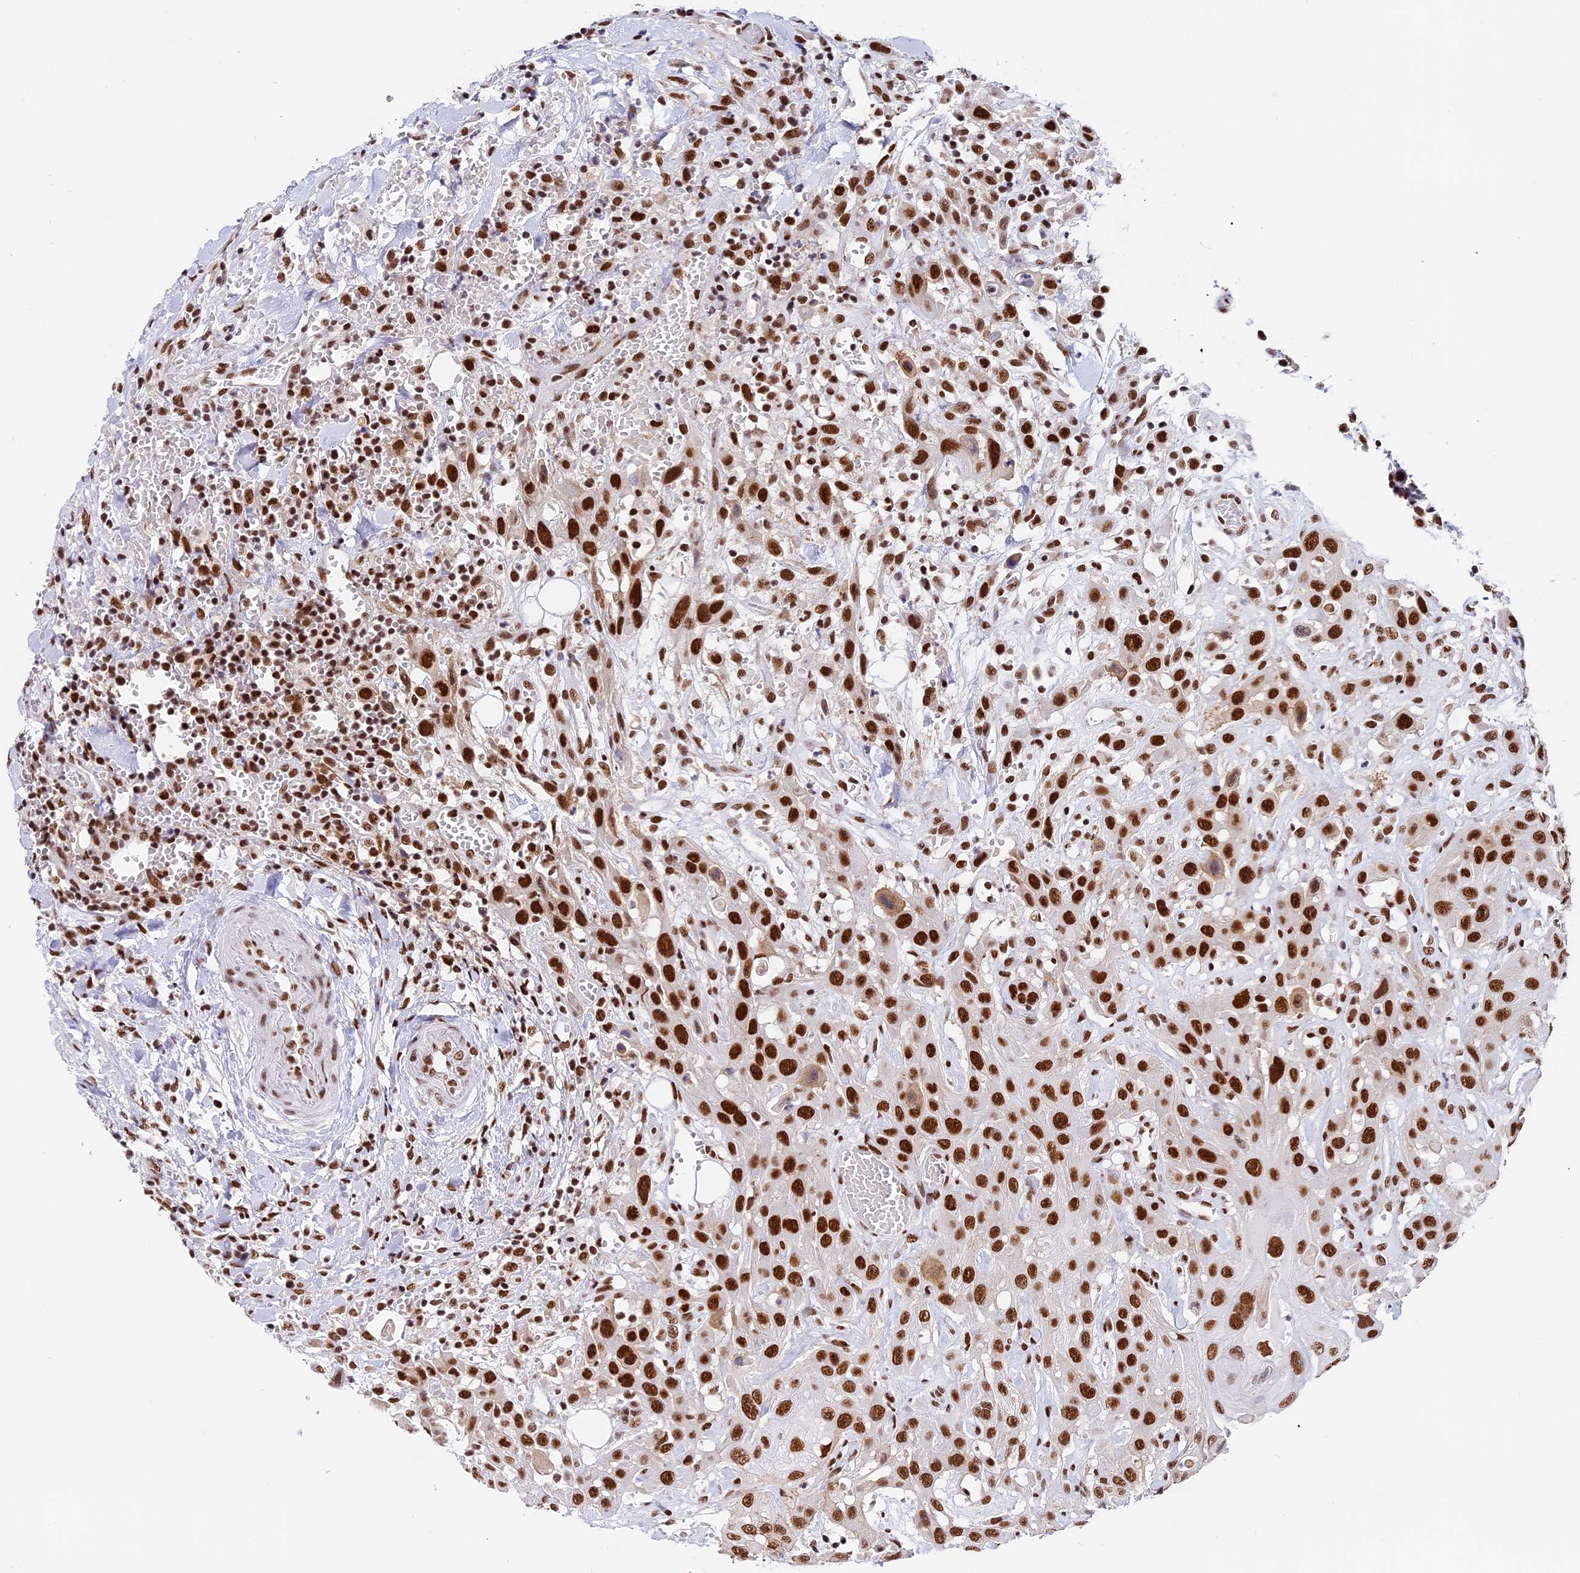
{"staining": {"intensity": "strong", "quantity": ">75%", "location": "nuclear"}, "tissue": "head and neck cancer", "cell_type": "Tumor cells", "image_type": "cancer", "snomed": [{"axis": "morphology", "description": "Squamous cell carcinoma, NOS"}, {"axis": "topography", "description": "Head-Neck"}], "caption": "This micrograph shows immunohistochemistry (IHC) staining of head and neck cancer (squamous cell carcinoma), with high strong nuclear staining in about >75% of tumor cells.", "gene": "SBNO1", "patient": {"sex": "male", "age": 81}}